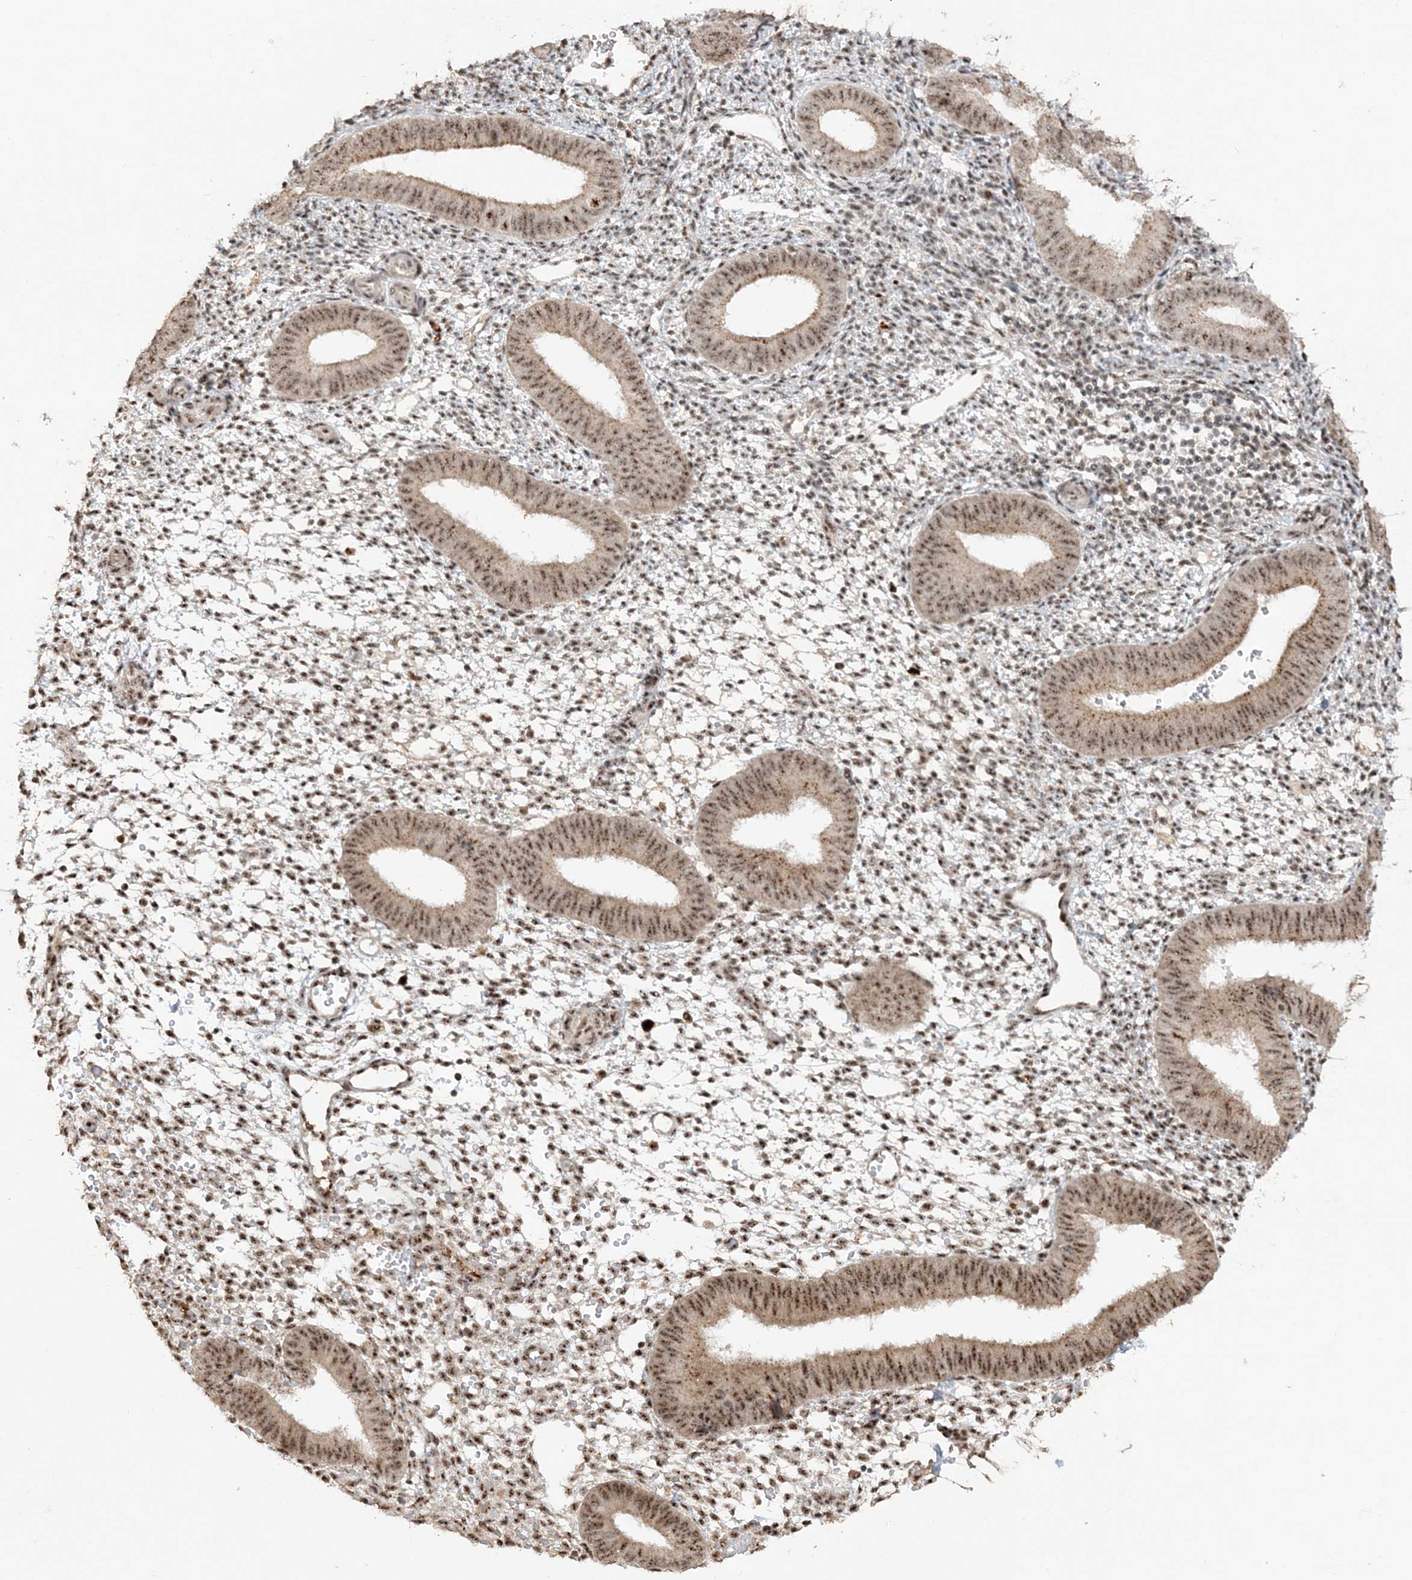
{"staining": {"intensity": "strong", "quantity": ">75%", "location": "nuclear"}, "tissue": "endometrium", "cell_type": "Cells in endometrial stroma", "image_type": "normal", "snomed": [{"axis": "morphology", "description": "Normal tissue, NOS"}, {"axis": "topography", "description": "Uterus"}, {"axis": "topography", "description": "Endometrium"}], "caption": "IHC (DAB) staining of normal human endometrium shows strong nuclear protein staining in approximately >75% of cells in endometrial stroma.", "gene": "POLR3B", "patient": {"sex": "female", "age": 48}}